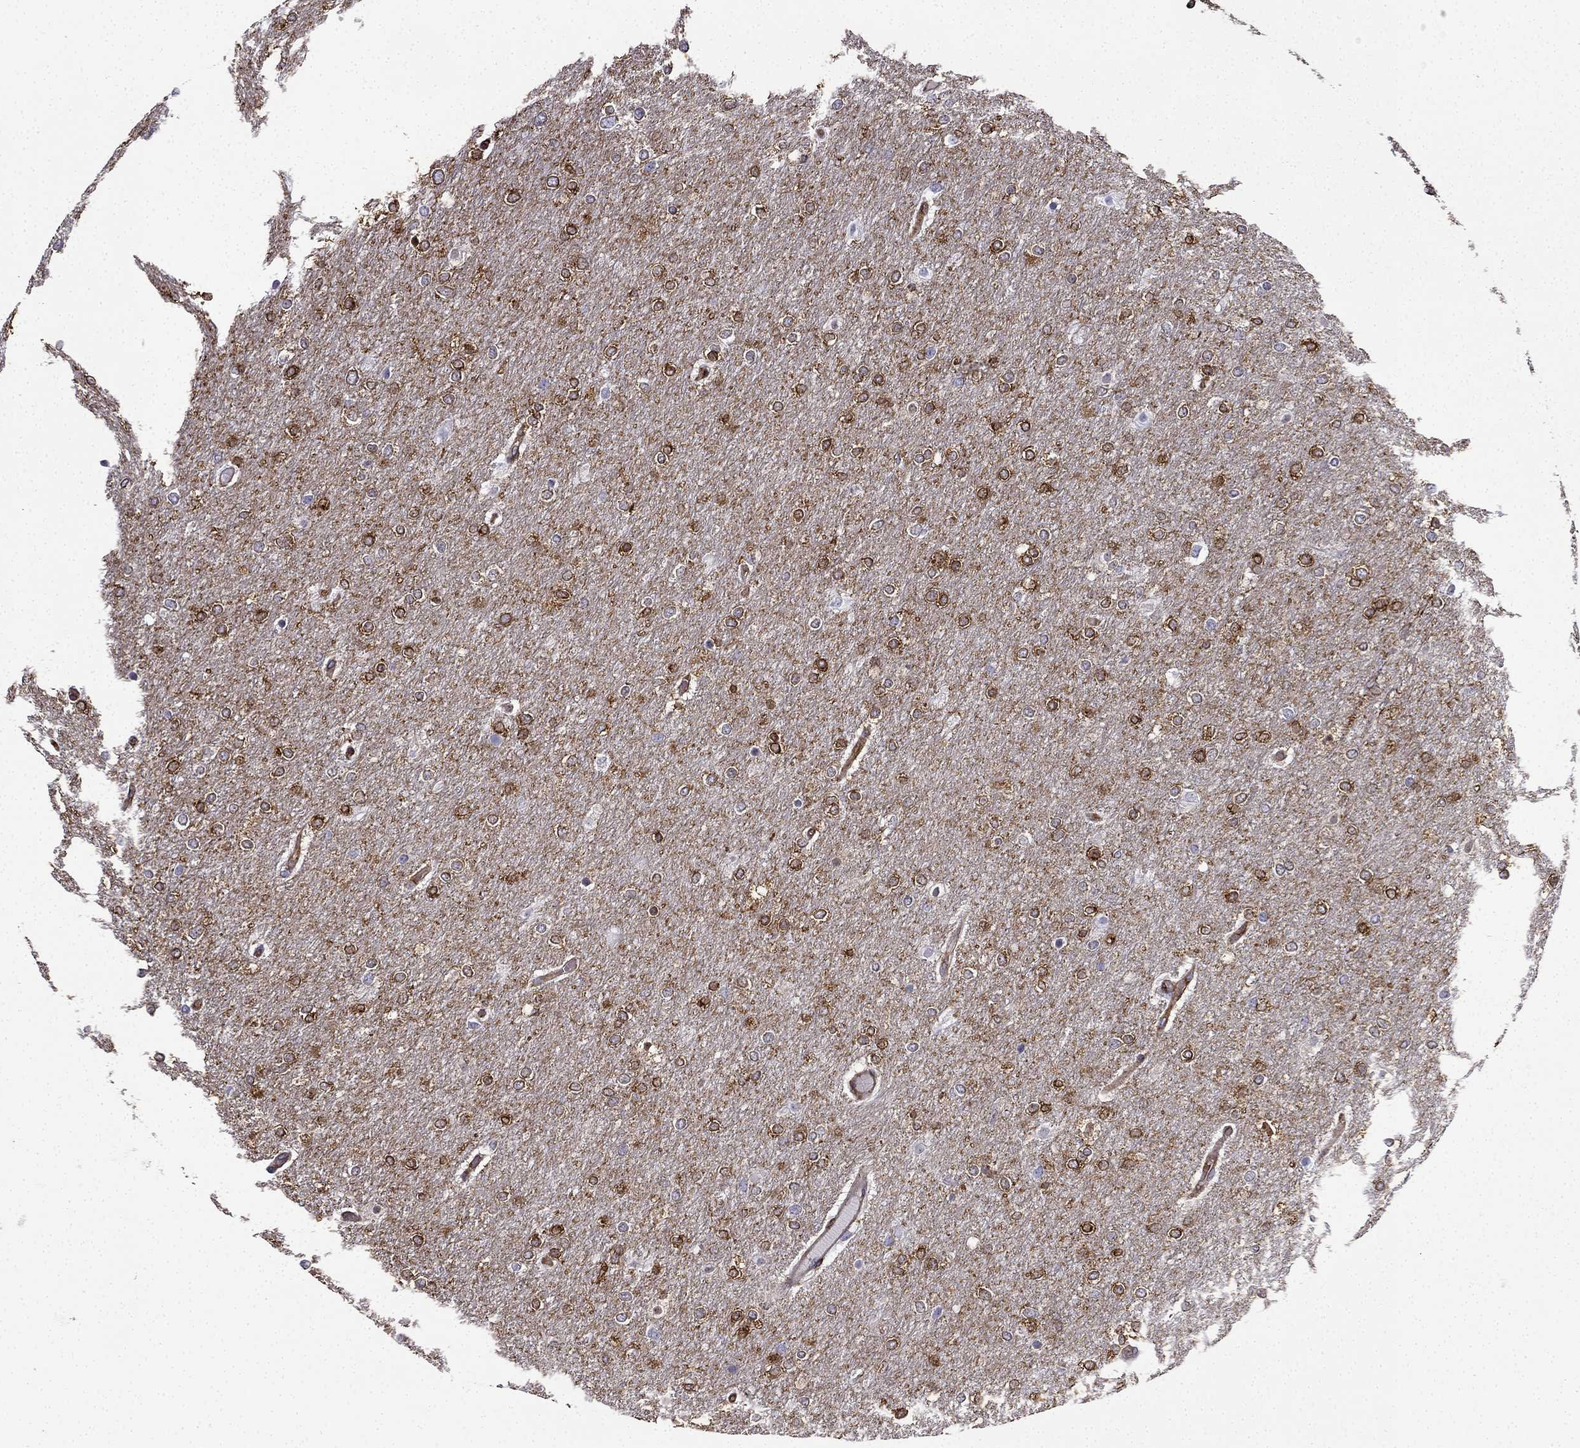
{"staining": {"intensity": "strong", "quantity": ">75%", "location": "cytoplasmic/membranous"}, "tissue": "glioma", "cell_type": "Tumor cells", "image_type": "cancer", "snomed": [{"axis": "morphology", "description": "Glioma, malignant, High grade"}, {"axis": "topography", "description": "Brain"}], "caption": "Human malignant glioma (high-grade) stained with a brown dye exhibits strong cytoplasmic/membranous positive expression in approximately >75% of tumor cells.", "gene": "MAP4", "patient": {"sex": "female", "age": 61}}